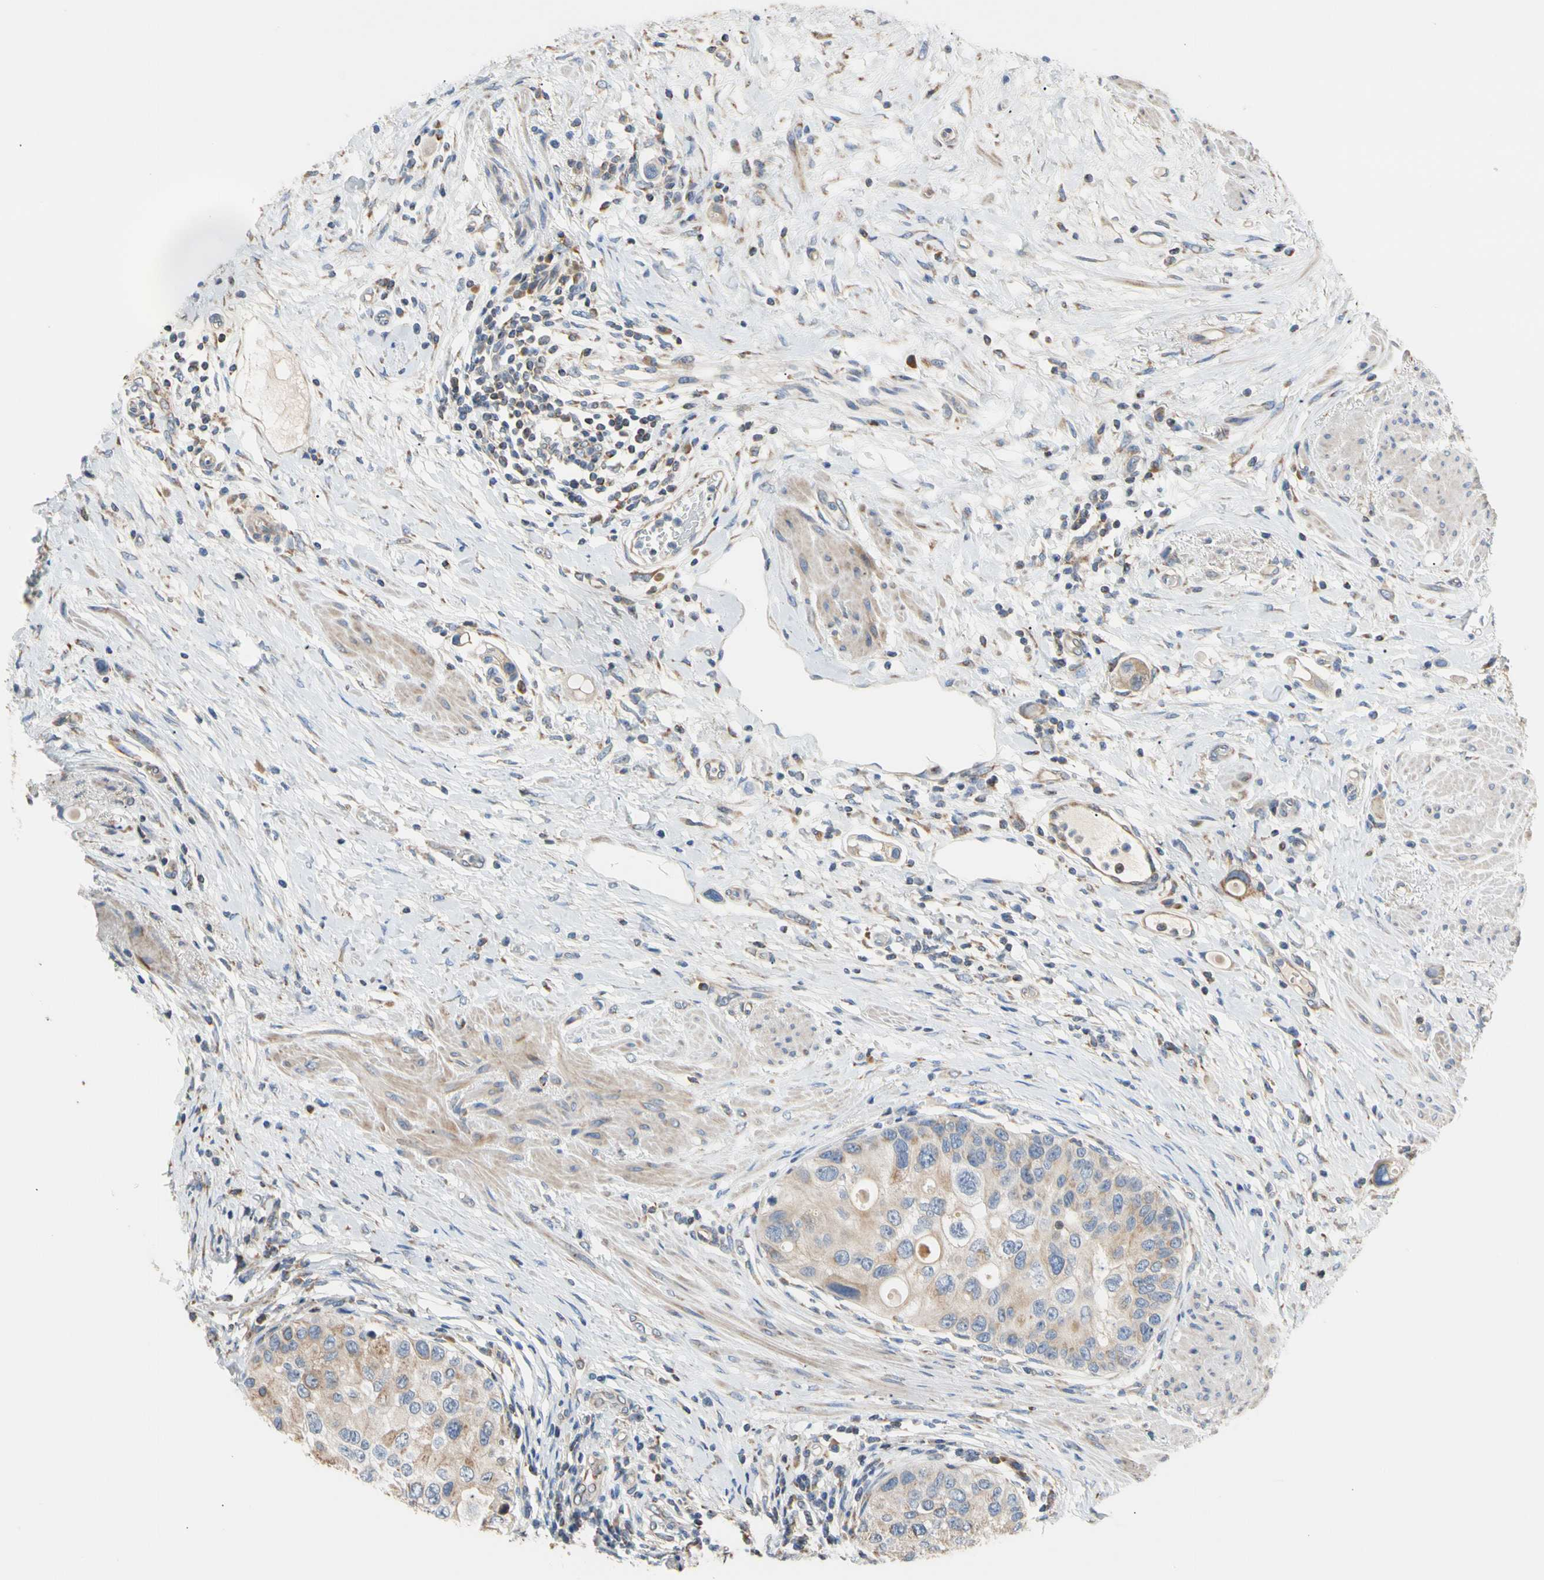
{"staining": {"intensity": "weak", "quantity": "25%-75%", "location": "cytoplasmic/membranous"}, "tissue": "urothelial cancer", "cell_type": "Tumor cells", "image_type": "cancer", "snomed": [{"axis": "morphology", "description": "Urothelial carcinoma, High grade"}, {"axis": "topography", "description": "Urinary bladder"}], "caption": "Weak cytoplasmic/membranous positivity for a protein is present in approximately 25%-75% of tumor cells of urothelial cancer using IHC.", "gene": "PLGRKT", "patient": {"sex": "female", "age": 56}}